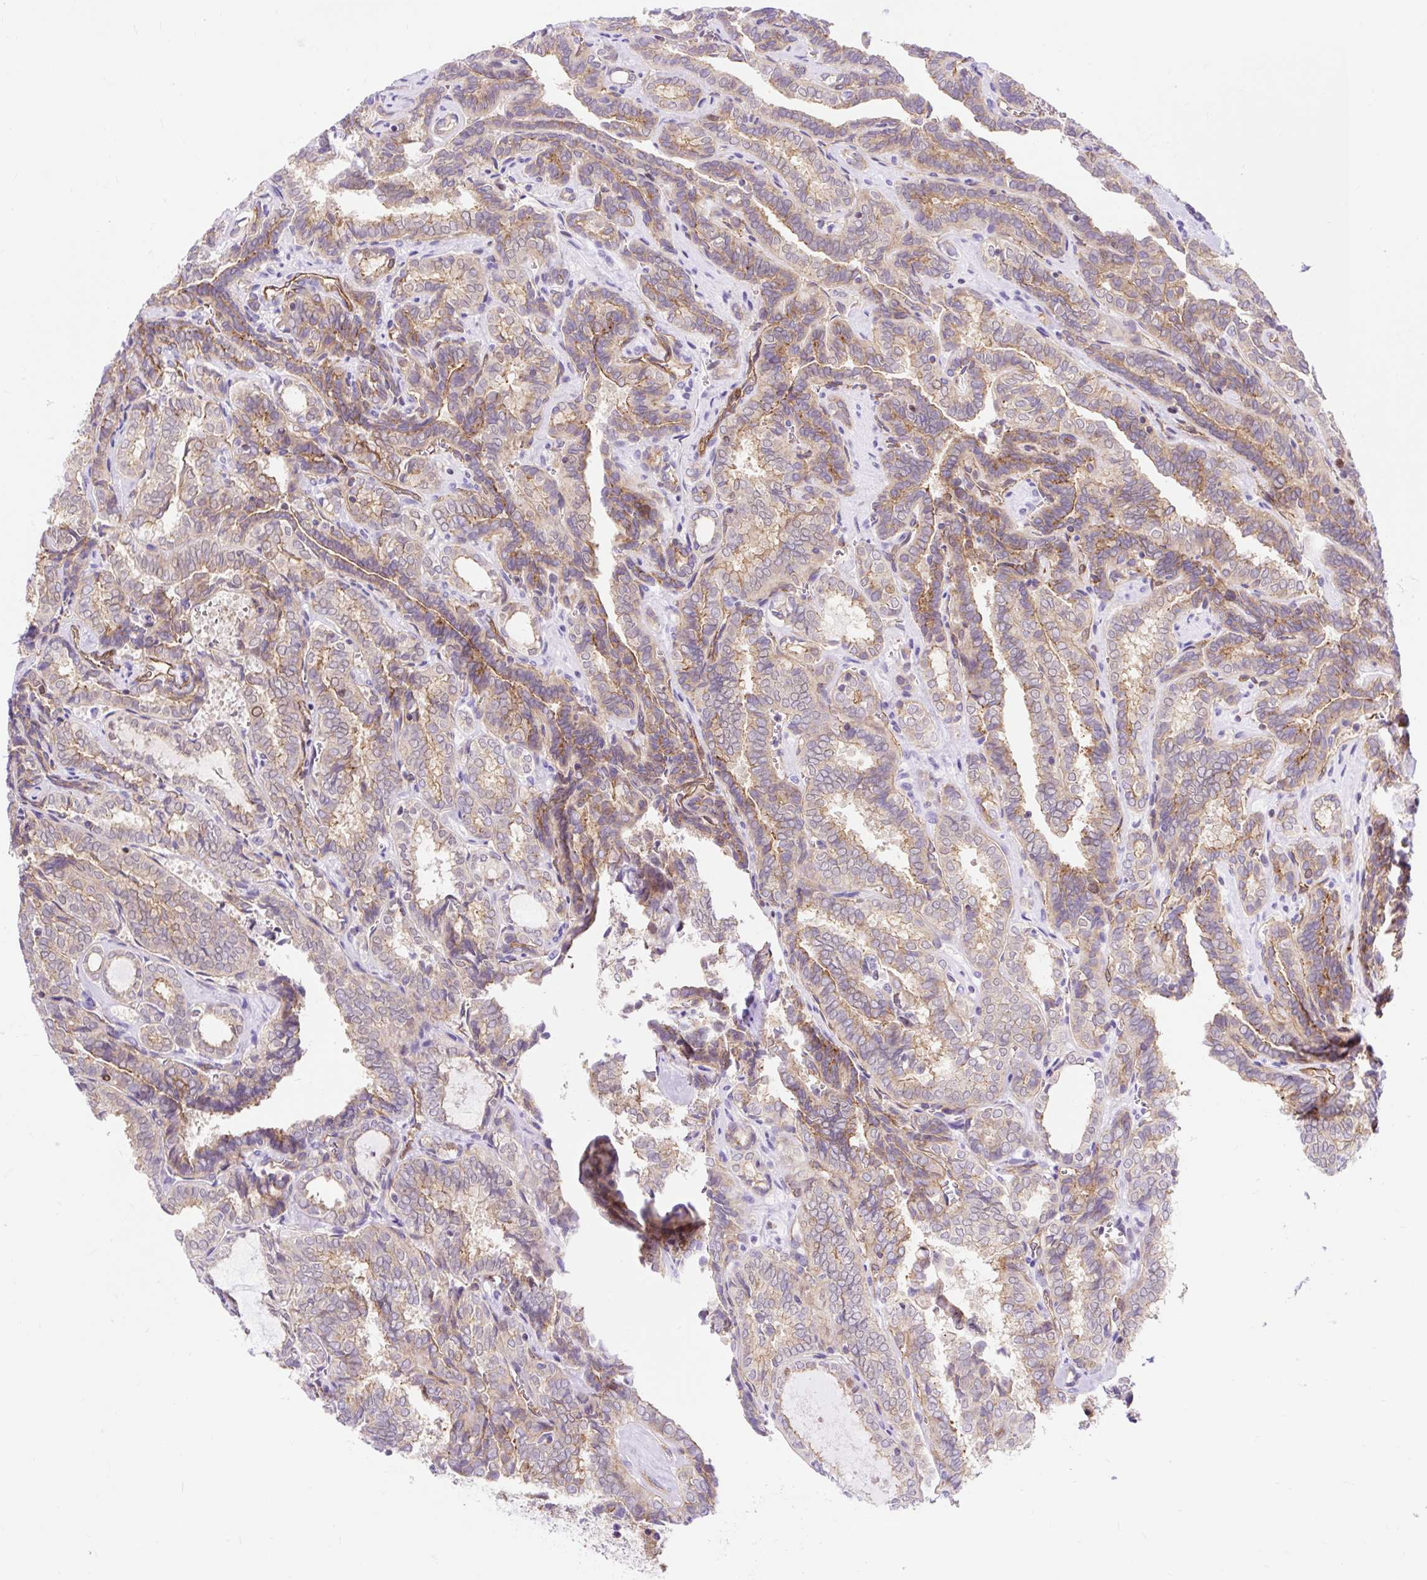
{"staining": {"intensity": "moderate", "quantity": "25%-75%", "location": "cytoplasmic/membranous"}, "tissue": "thyroid cancer", "cell_type": "Tumor cells", "image_type": "cancer", "snomed": [{"axis": "morphology", "description": "Papillary adenocarcinoma, NOS"}, {"axis": "topography", "description": "Thyroid gland"}], "caption": "Approximately 25%-75% of tumor cells in papillary adenocarcinoma (thyroid) display moderate cytoplasmic/membranous protein positivity as visualized by brown immunohistochemical staining.", "gene": "HIP1R", "patient": {"sex": "female", "age": 30}}